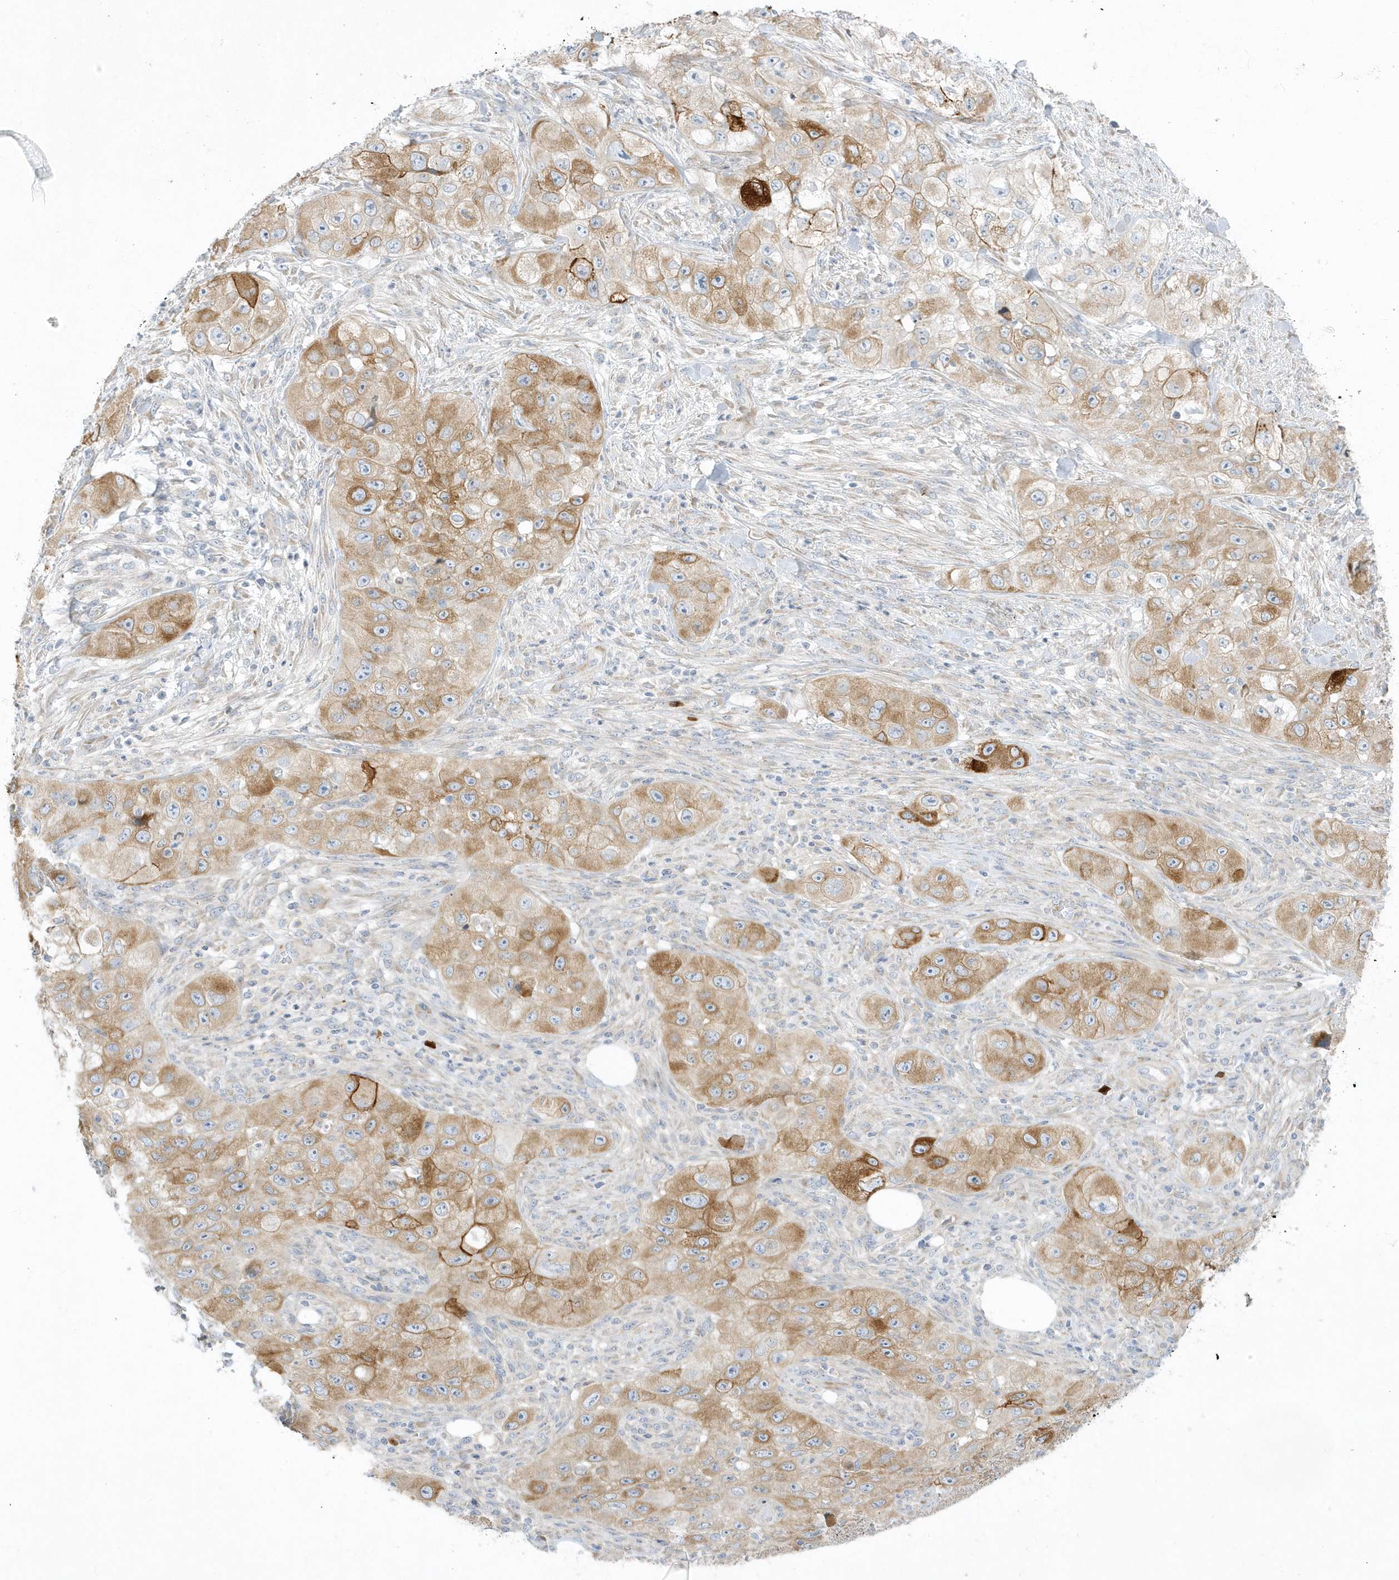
{"staining": {"intensity": "moderate", "quantity": ">75%", "location": "cytoplasmic/membranous"}, "tissue": "skin cancer", "cell_type": "Tumor cells", "image_type": "cancer", "snomed": [{"axis": "morphology", "description": "Squamous cell carcinoma, NOS"}, {"axis": "topography", "description": "Skin"}, {"axis": "topography", "description": "Subcutis"}], "caption": "Skin squamous cell carcinoma was stained to show a protein in brown. There is medium levels of moderate cytoplasmic/membranous positivity in about >75% of tumor cells. Using DAB (3,3'-diaminobenzidine) (brown) and hematoxylin (blue) stains, captured at high magnification using brightfield microscopy.", "gene": "THADA", "patient": {"sex": "male", "age": 73}}